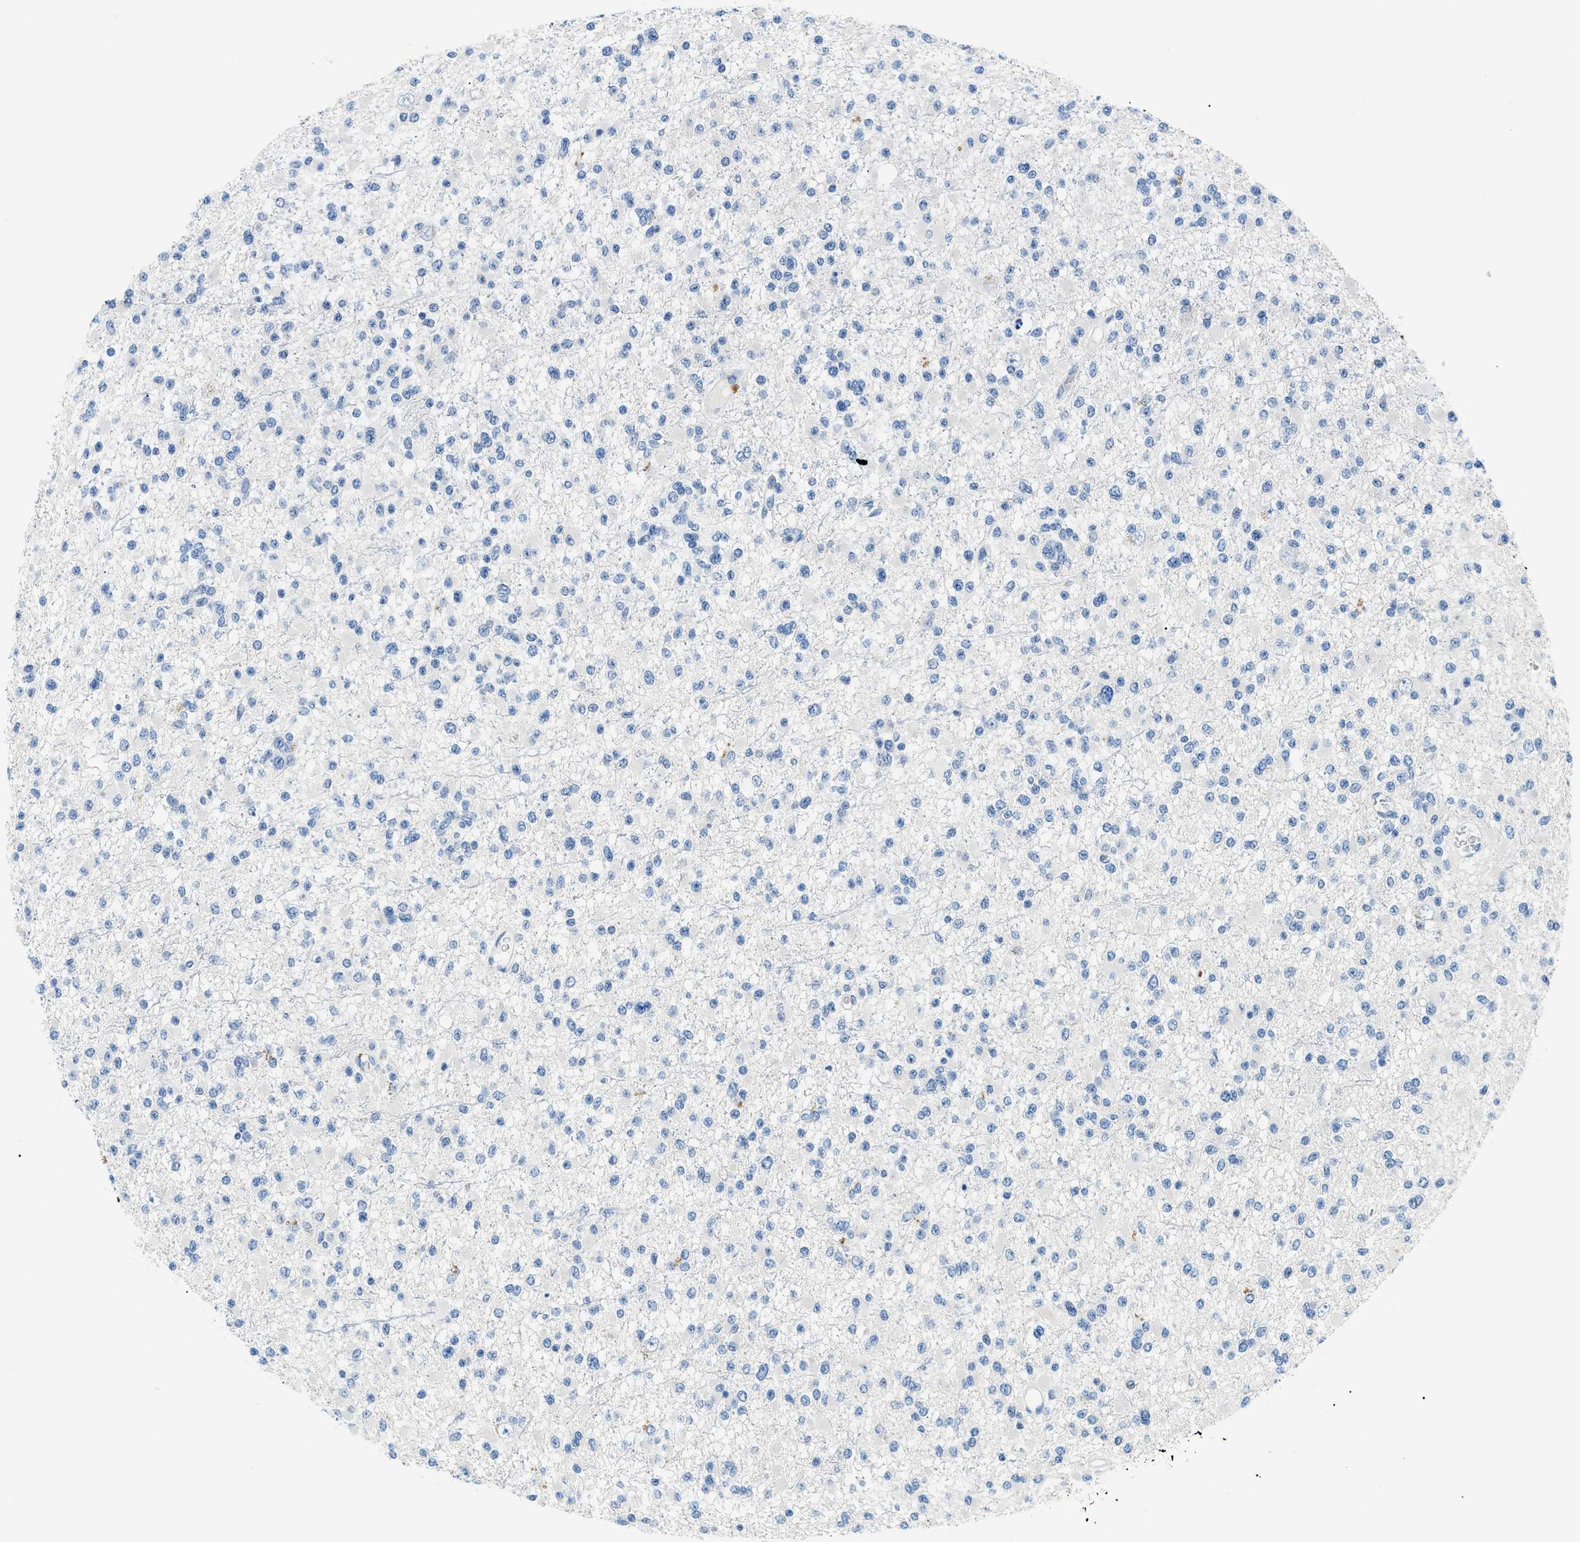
{"staining": {"intensity": "negative", "quantity": "none", "location": "none"}, "tissue": "glioma", "cell_type": "Tumor cells", "image_type": "cancer", "snomed": [{"axis": "morphology", "description": "Glioma, malignant, Low grade"}, {"axis": "topography", "description": "Brain"}], "caption": "The micrograph exhibits no significant staining in tumor cells of glioma.", "gene": "SMARCC1", "patient": {"sex": "female", "age": 22}}